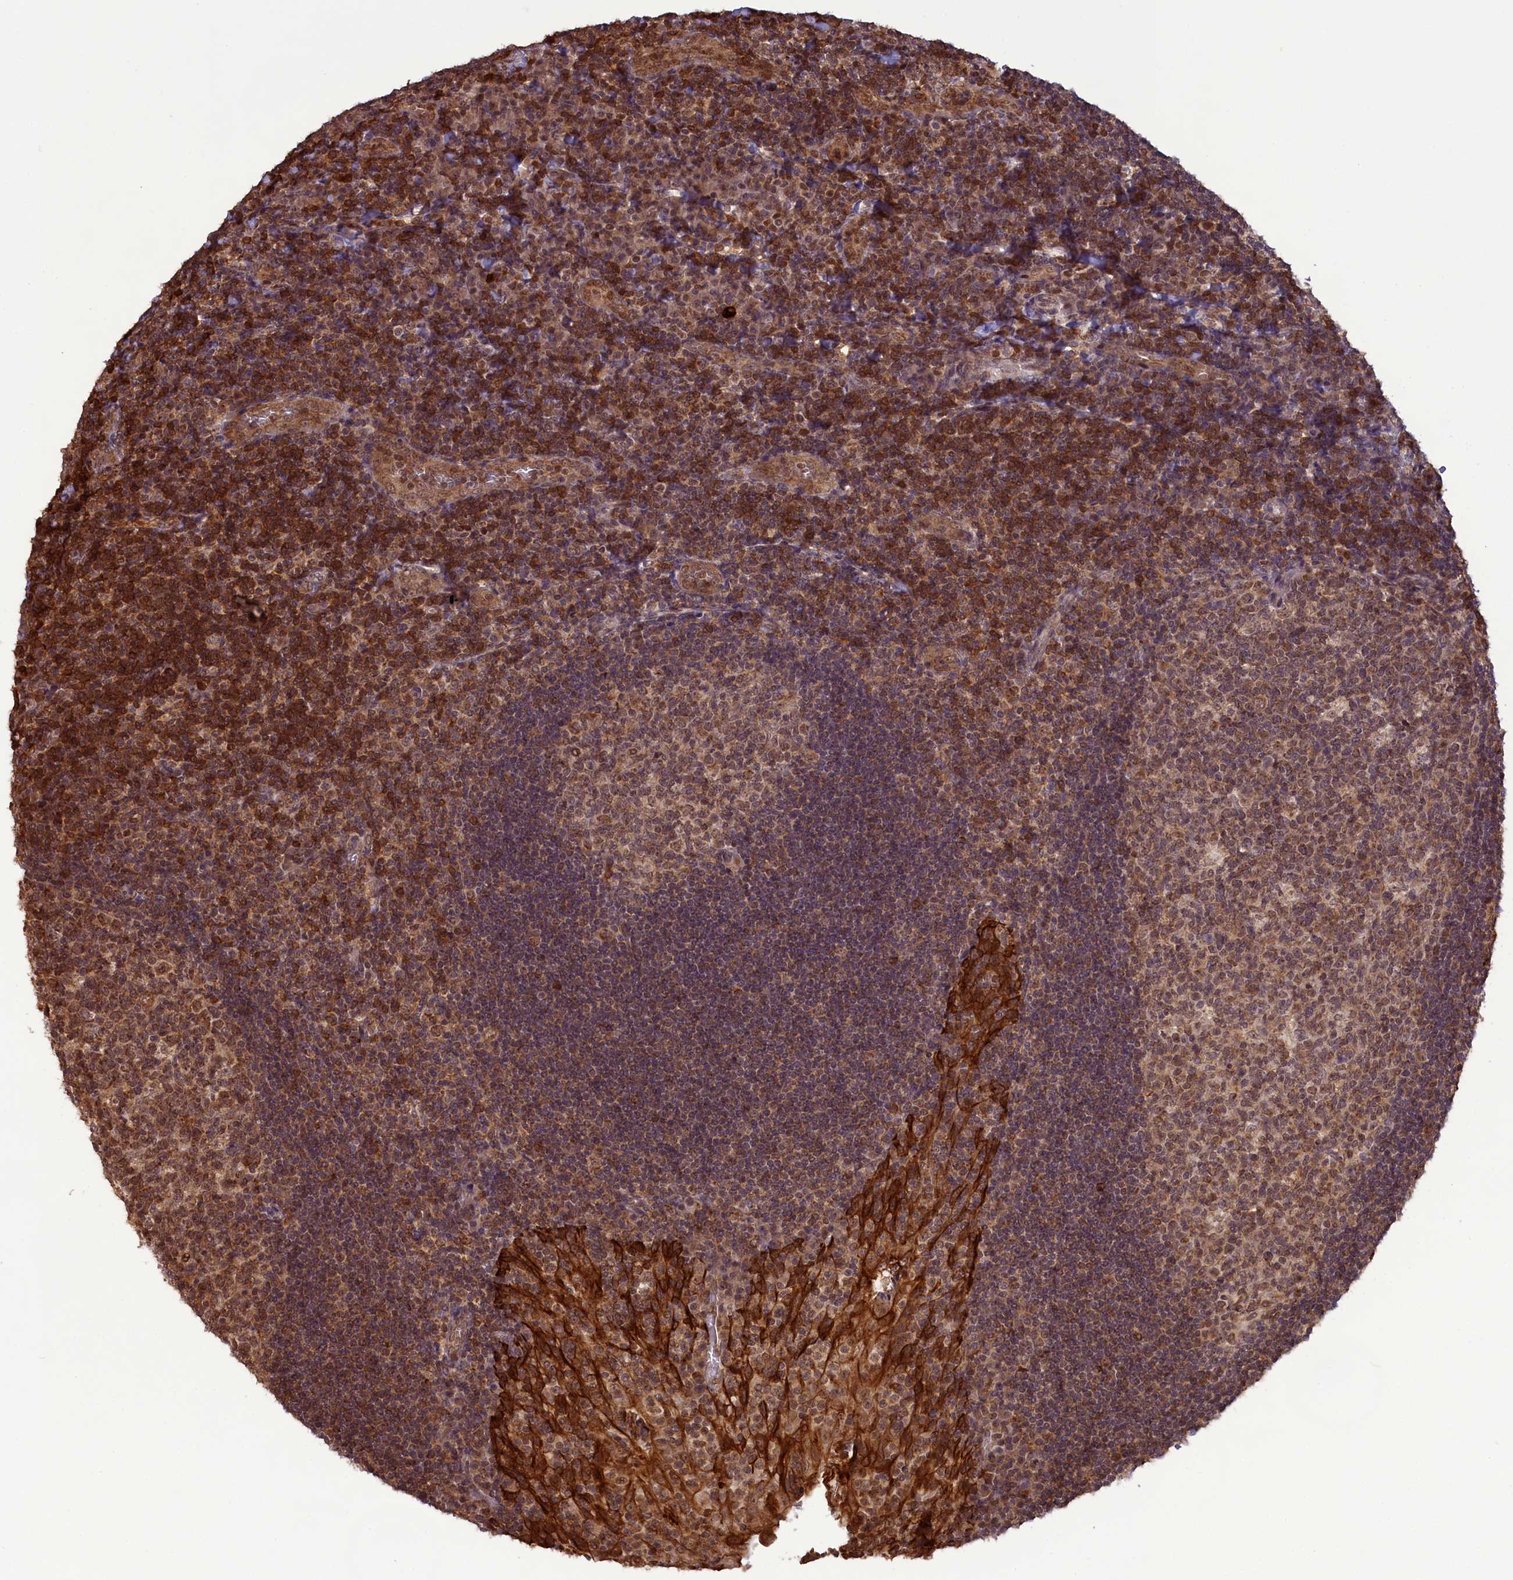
{"staining": {"intensity": "moderate", "quantity": ">75%", "location": "cytoplasmic/membranous,nuclear"}, "tissue": "tonsil", "cell_type": "Germinal center cells", "image_type": "normal", "snomed": [{"axis": "morphology", "description": "Normal tissue, NOS"}, {"axis": "topography", "description": "Tonsil"}], "caption": "Immunohistochemical staining of benign human tonsil exhibits medium levels of moderate cytoplasmic/membranous,nuclear expression in approximately >75% of germinal center cells.", "gene": "CARD8", "patient": {"sex": "male", "age": 17}}